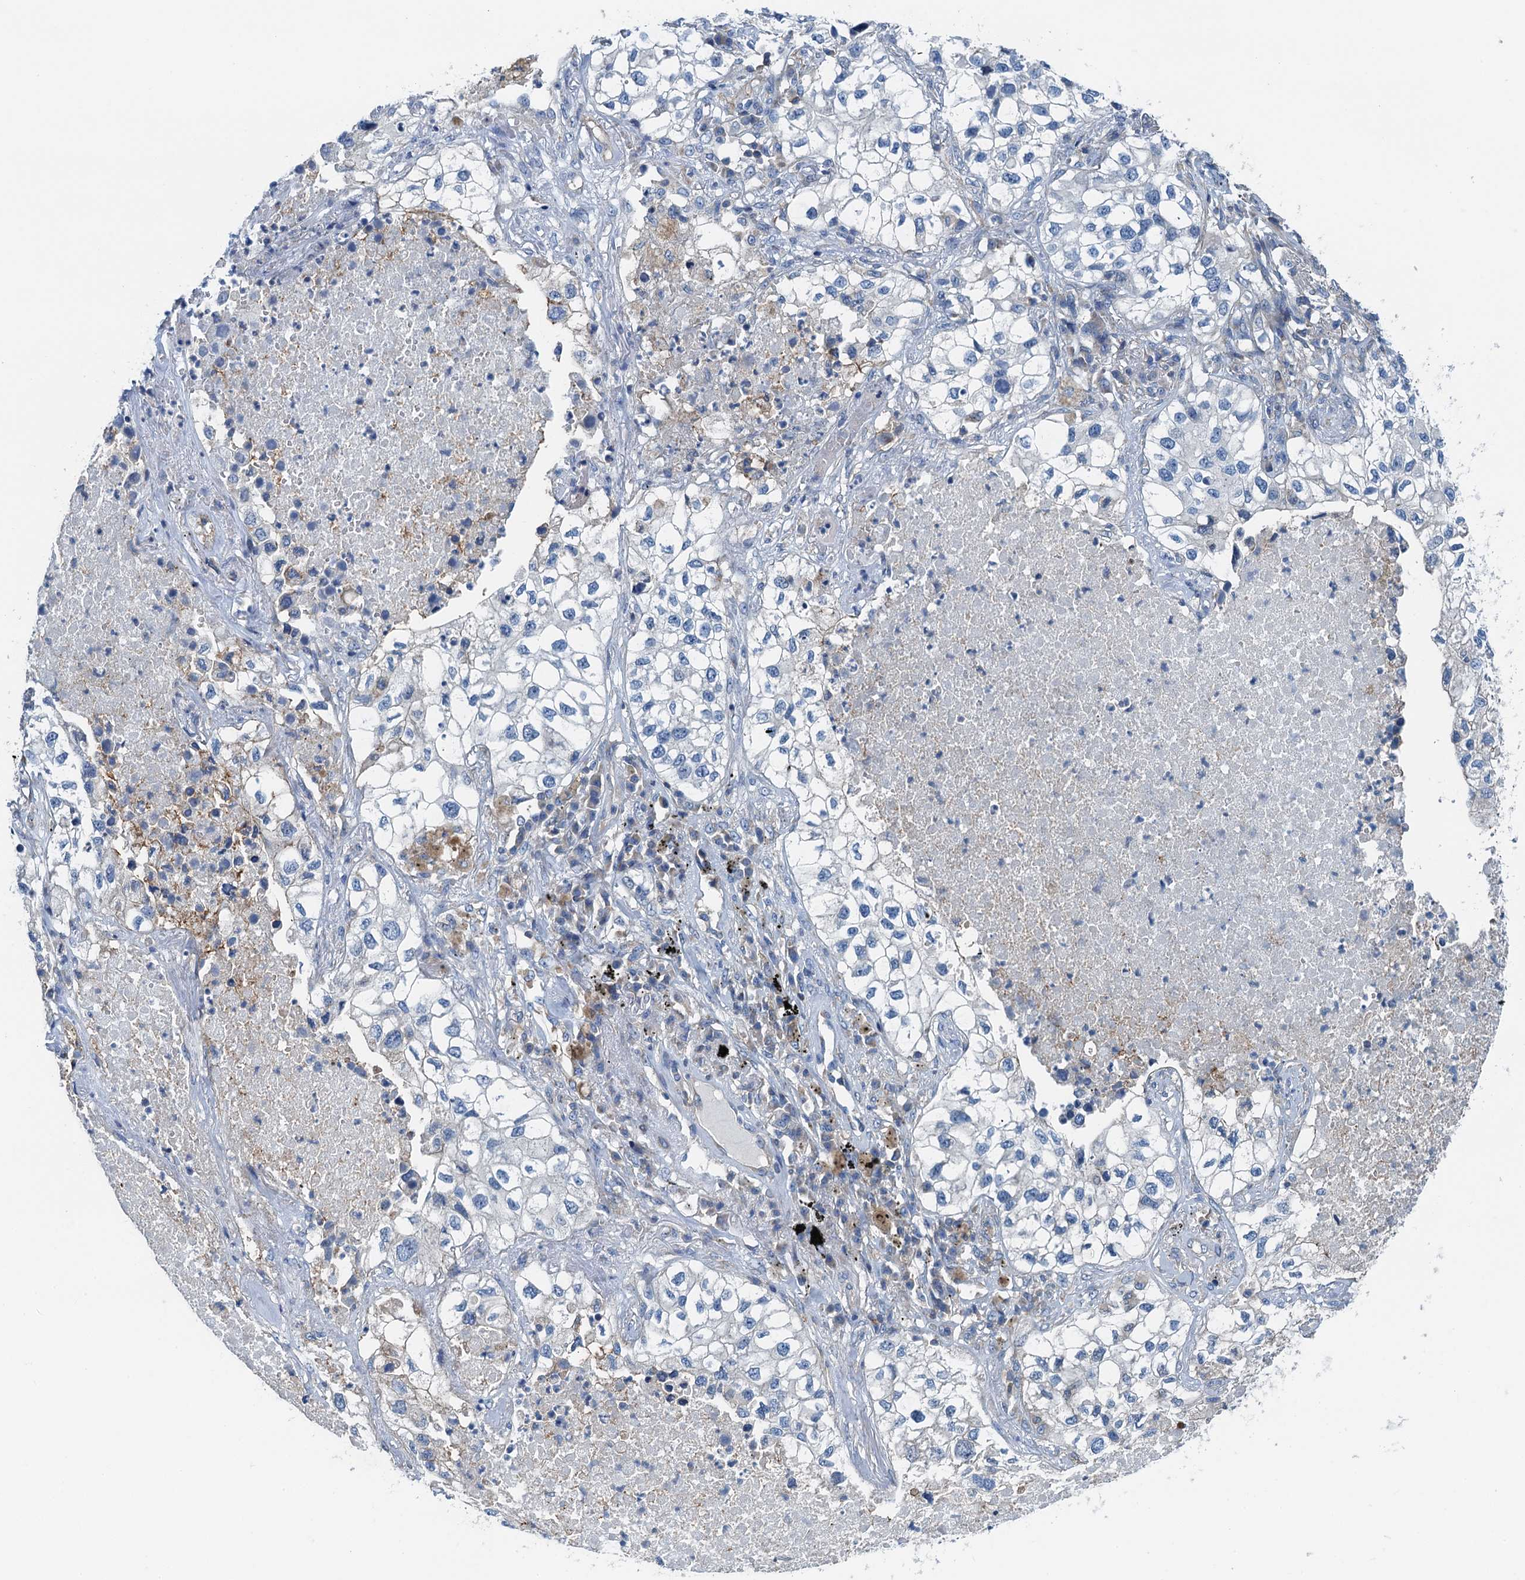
{"staining": {"intensity": "negative", "quantity": "none", "location": "none"}, "tissue": "lung cancer", "cell_type": "Tumor cells", "image_type": "cancer", "snomed": [{"axis": "morphology", "description": "Adenocarcinoma, NOS"}, {"axis": "topography", "description": "Lung"}], "caption": "Micrograph shows no protein expression in tumor cells of lung cancer tissue.", "gene": "PPP1R14D", "patient": {"sex": "male", "age": 63}}